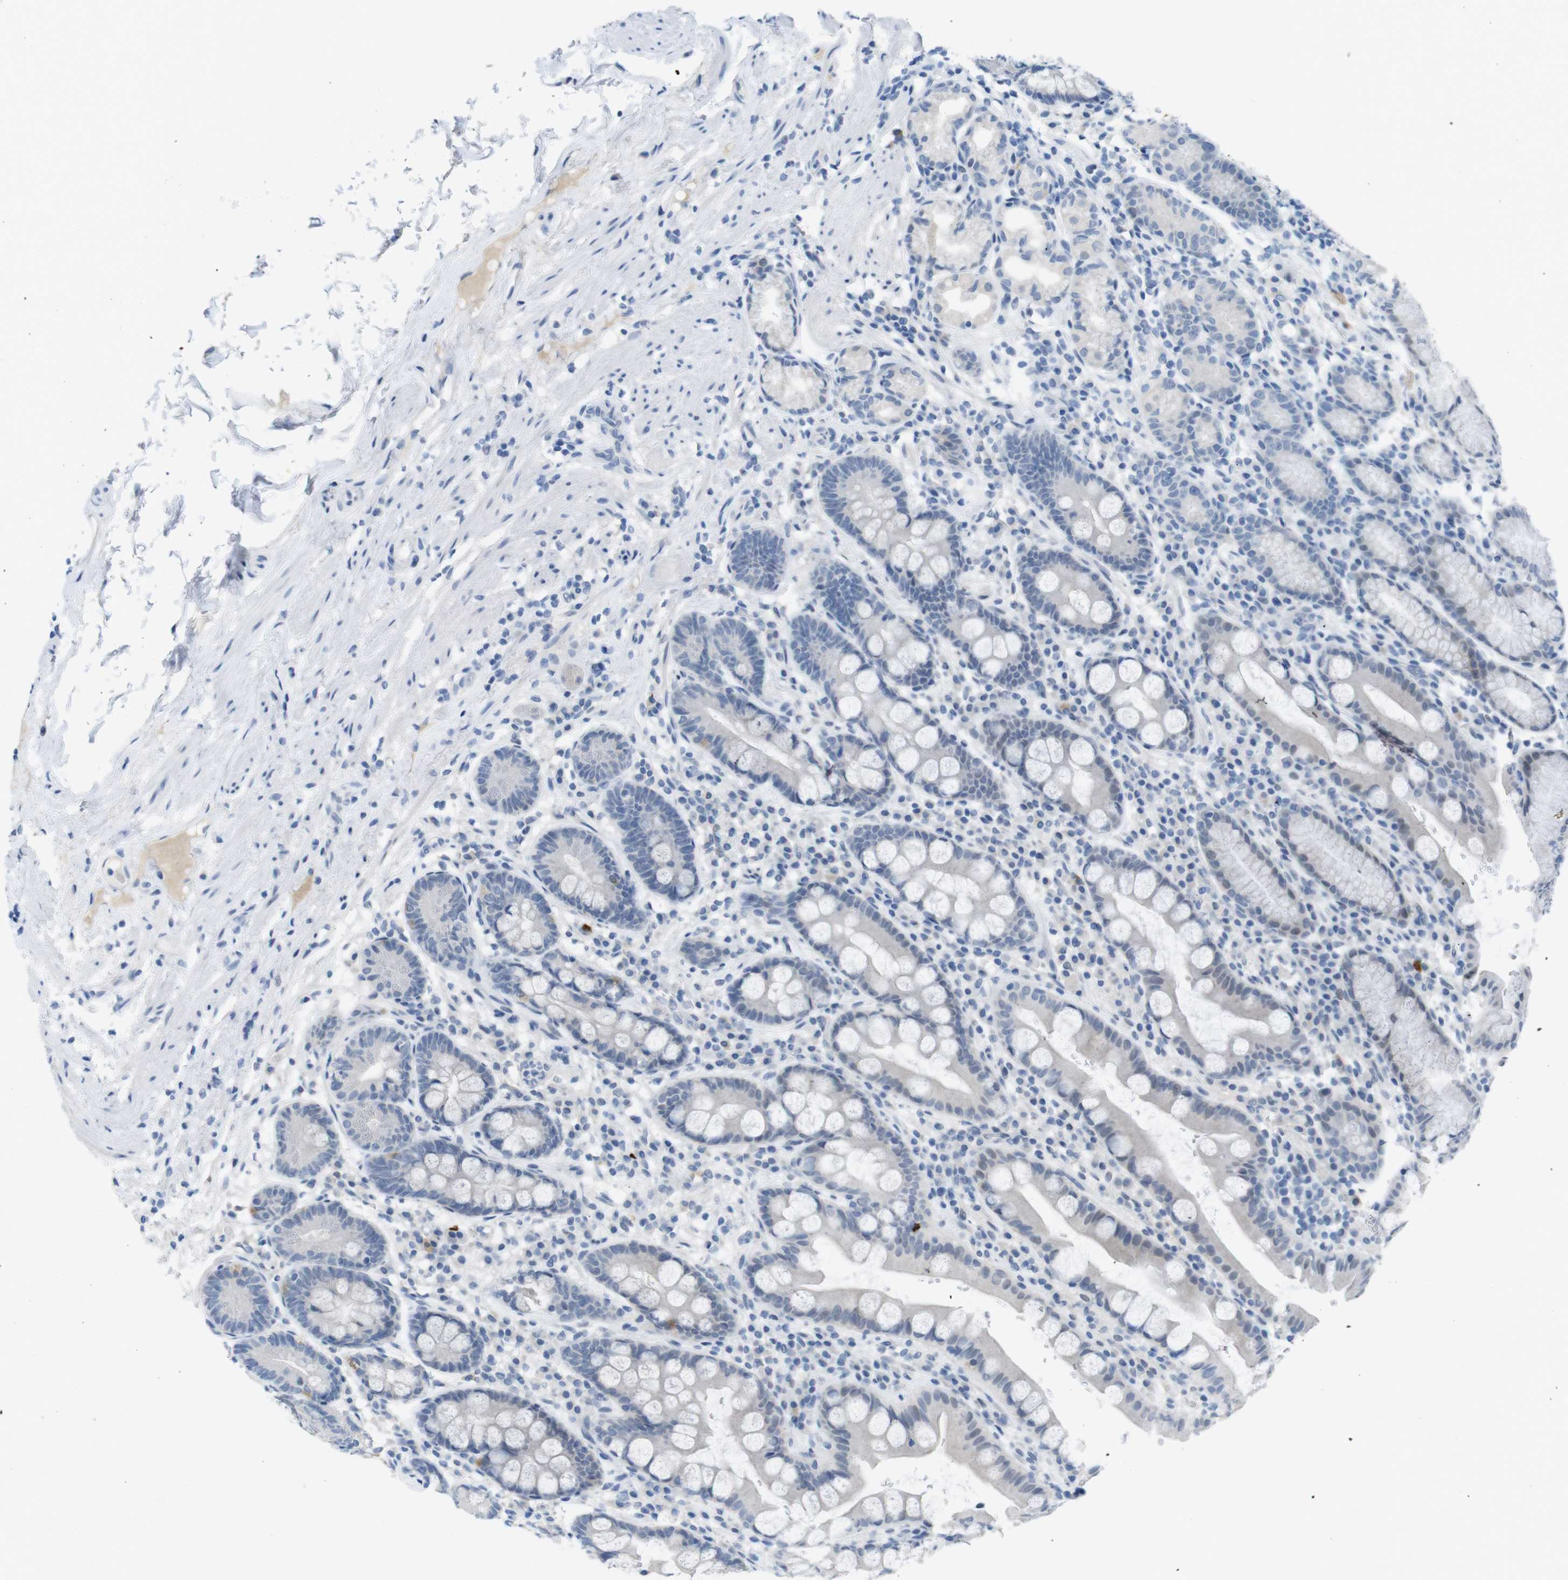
{"staining": {"intensity": "negative", "quantity": "none", "location": "none"}, "tissue": "stomach", "cell_type": "Glandular cells", "image_type": "normal", "snomed": [{"axis": "morphology", "description": "Normal tissue, NOS"}, {"axis": "topography", "description": "Stomach, lower"}], "caption": "Immunohistochemistry (IHC) image of benign stomach stained for a protein (brown), which reveals no positivity in glandular cells.", "gene": "OPN1SW", "patient": {"sex": "male", "age": 52}}